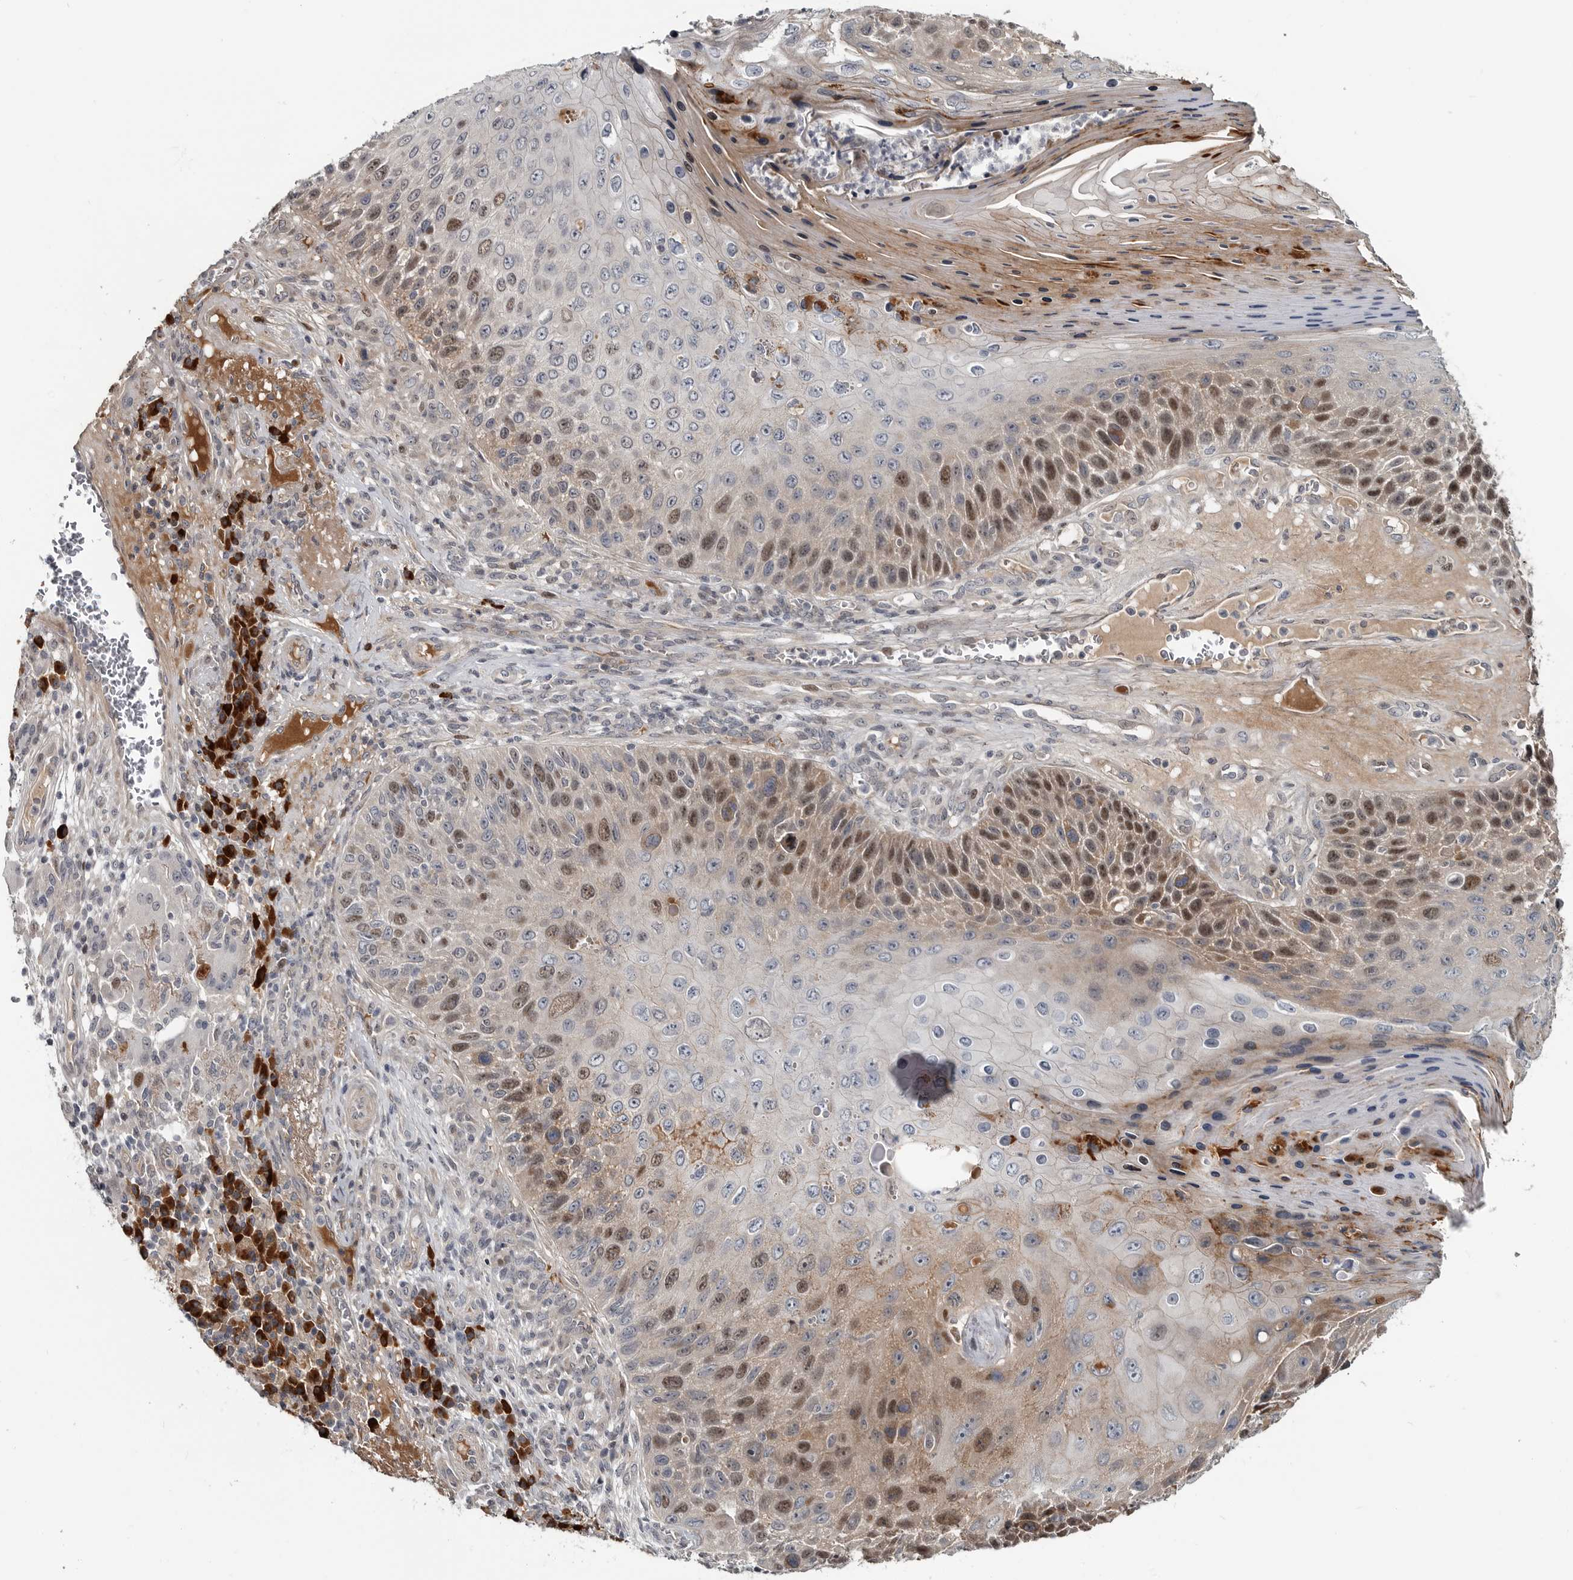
{"staining": {"intensity": "moderate", "quantity": "25%-75%", "location": "nuclear"}, "tissue": "skin cancer", "cell_type": "Tumor cells", "image_type": "cancer", "snomed": [{"axis": "morphology", "description": "Squamous cell carcinoma, NOS"}, {"axis": "topography", "description": "Skin"}], "caption": "Protein expression by IHC displays moderate nuclear expression in about 25%-75% of tumor cells in skin cancer.", "gene": "ZNF277", "patient": {"sex": "female", "age": 88}}